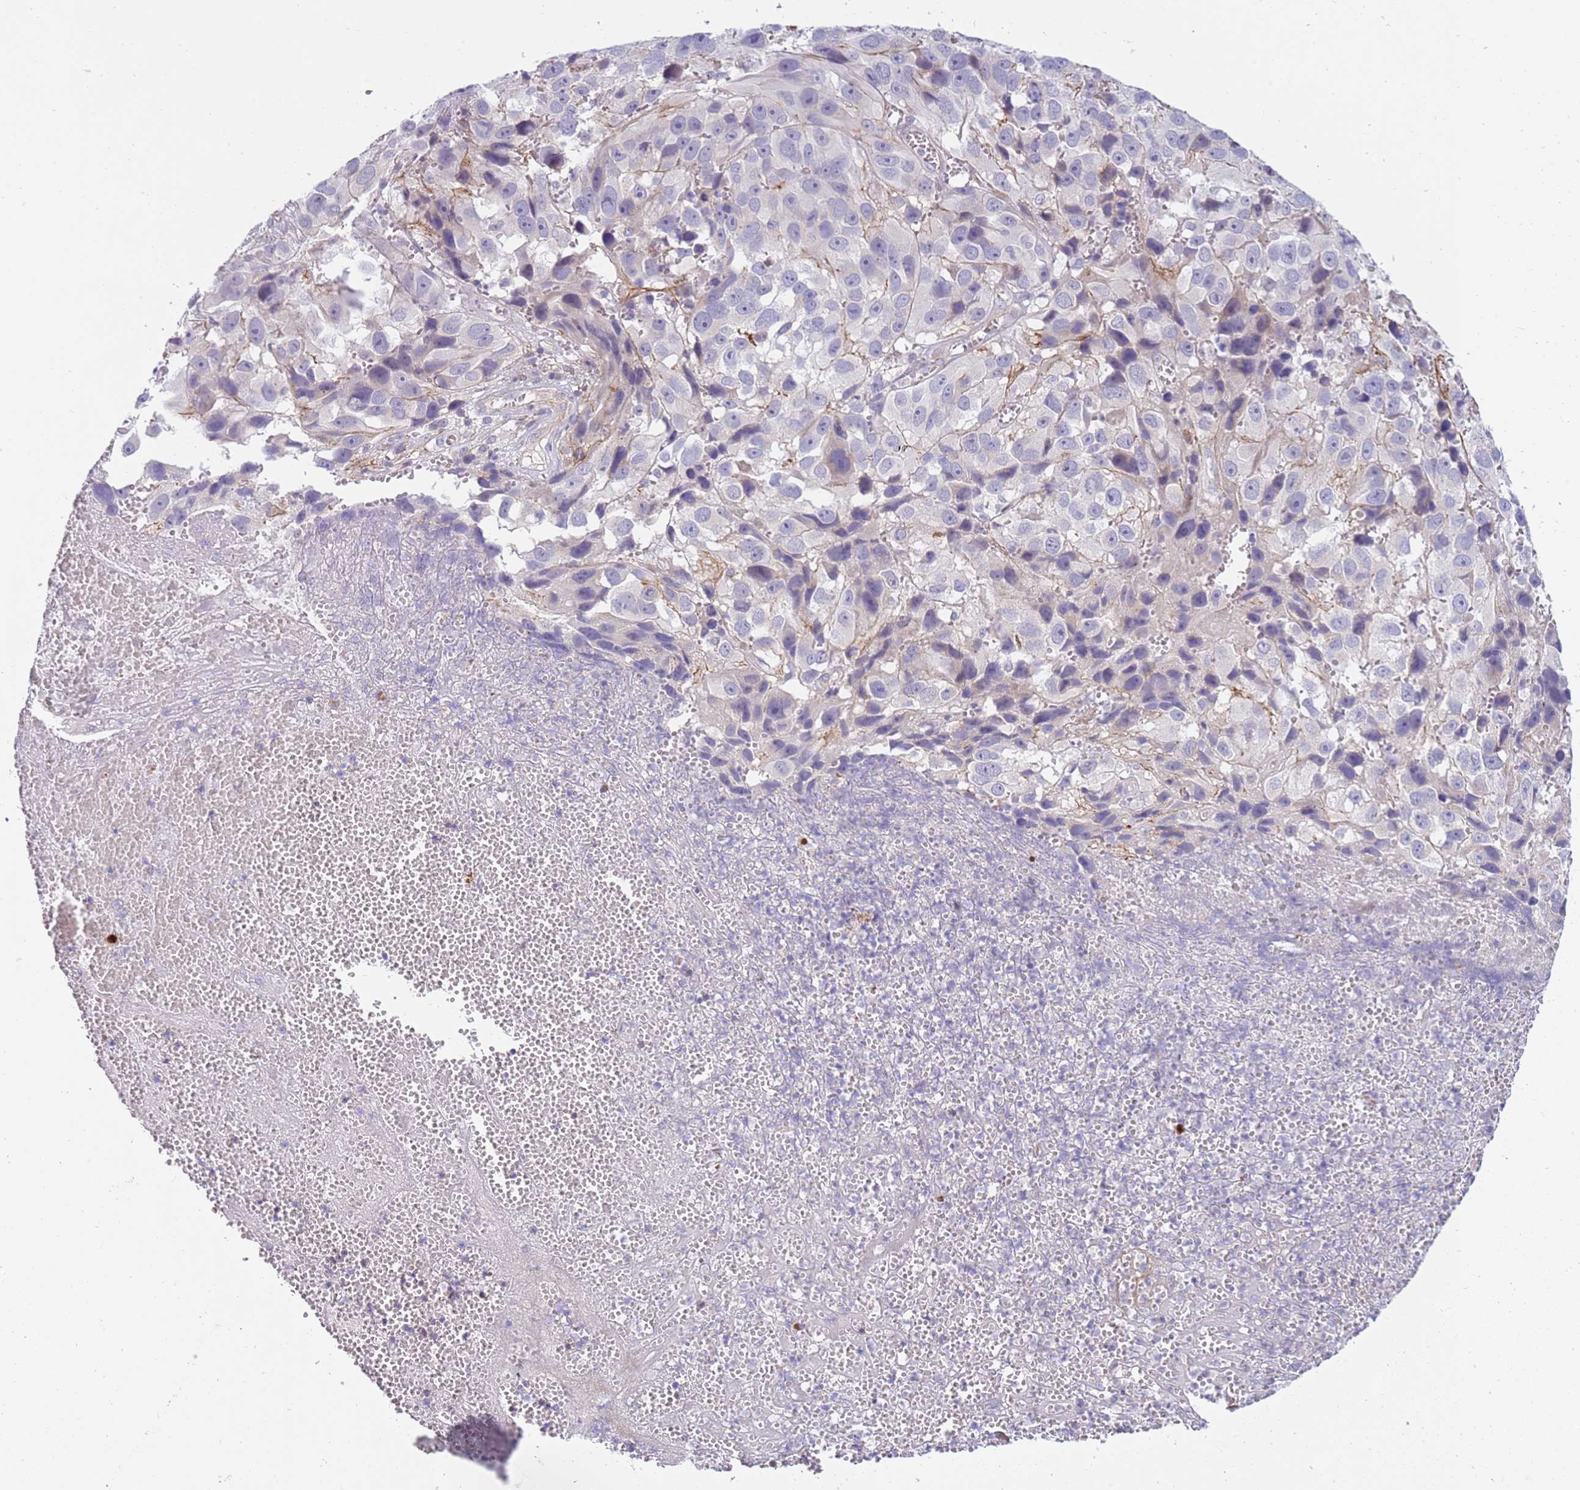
{"staining": {"intensity": "negative", "quantity": "none", "location": "none"}, "tissue": "melanoma", "cell_type": "Tumor cells", "image_type": "cancer", "snomed": [{"axis": "morphology", "description": "Malignant melanoma, NOS"}, {"axis": "topography", "description": "Skin"}], "caption": "Immunohistochemistry image of human melanoma stained for a protein (brown), which demonstrates no staining in tumor cells.", "gene": "STK25", "patient": {"sex": "male", "age": 84}}